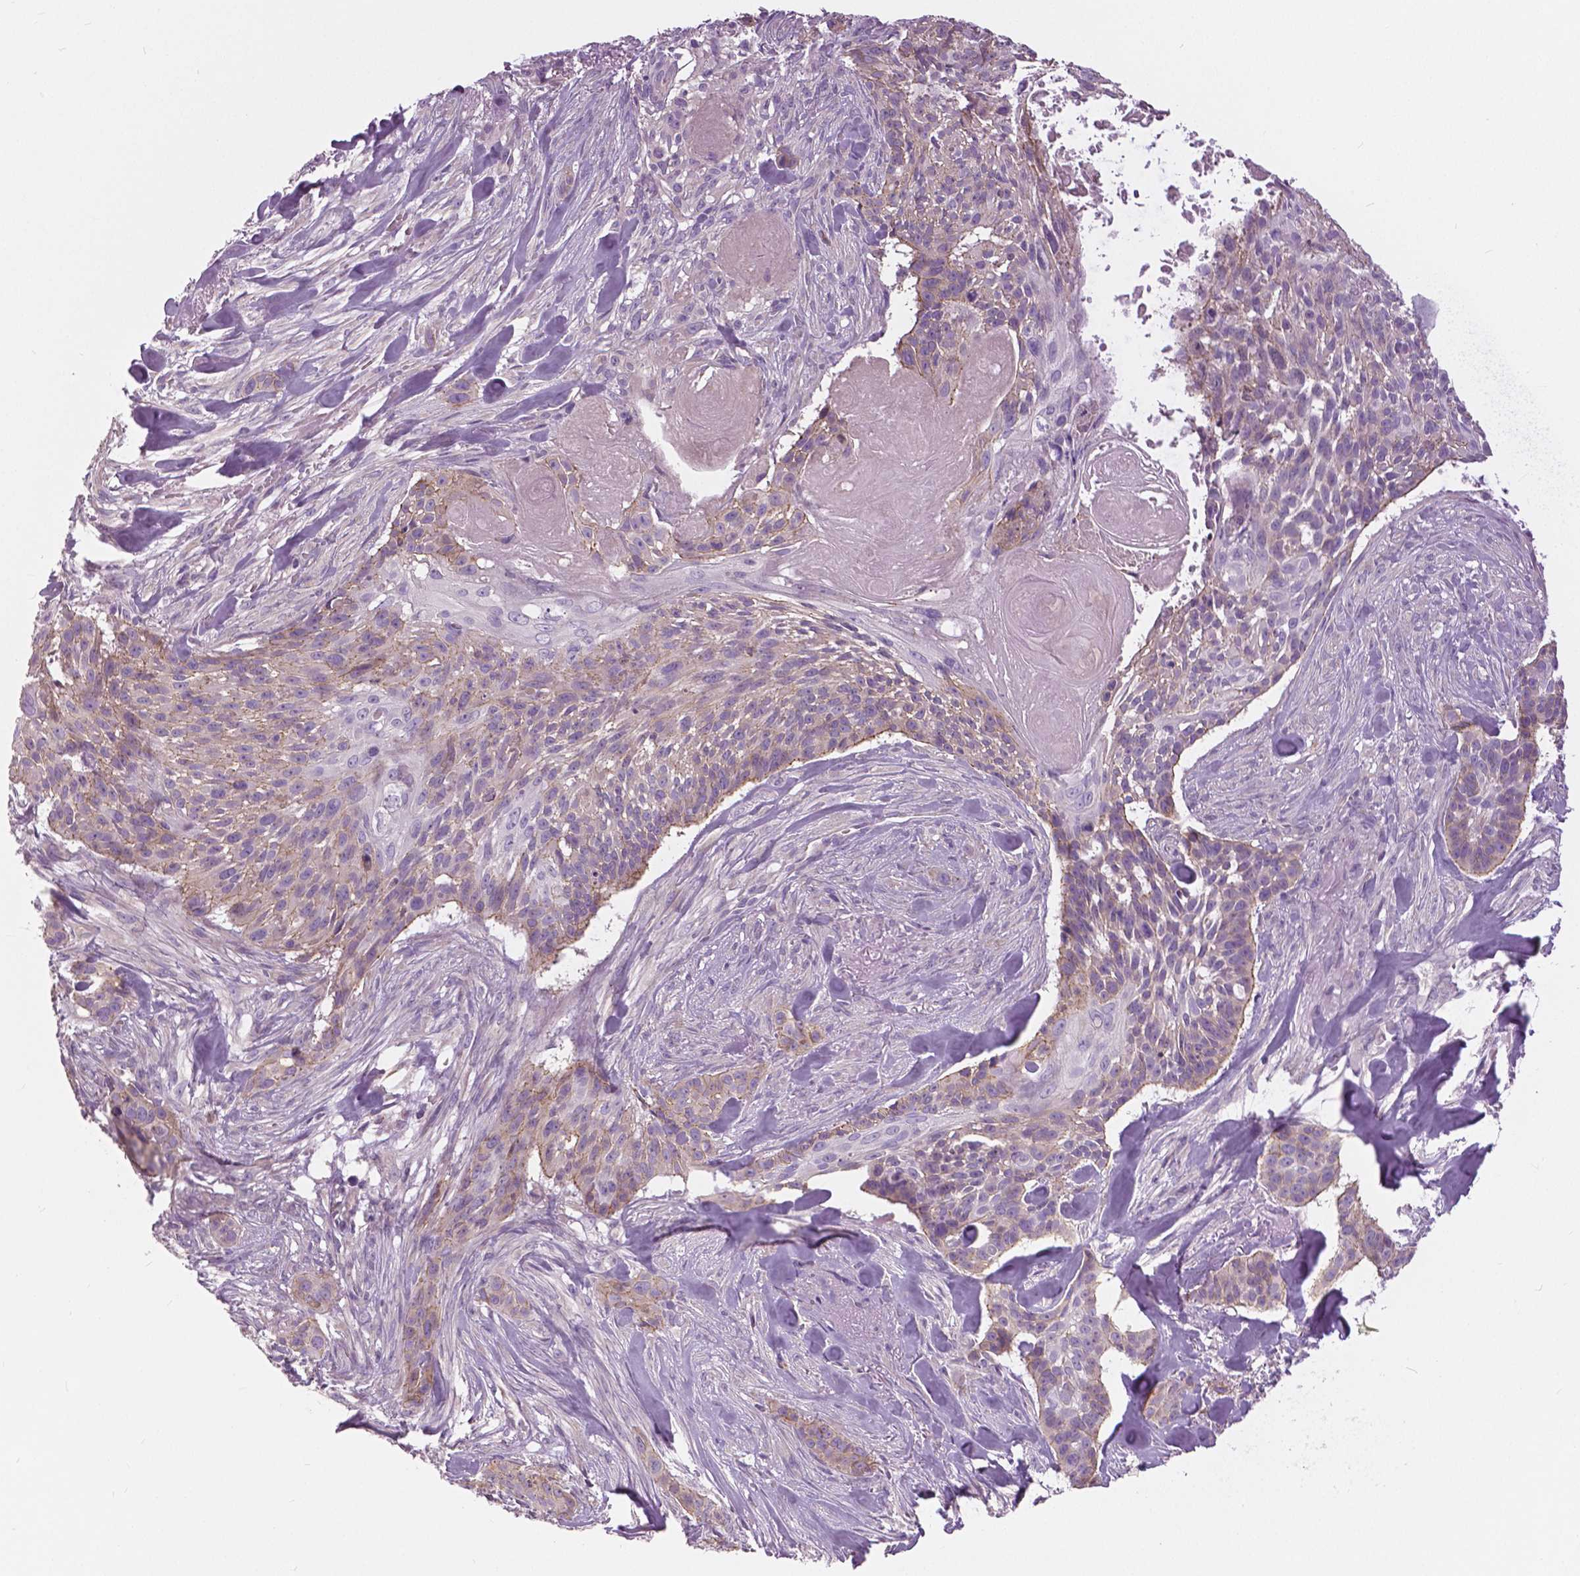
{"staining": {"intensity": "weak", "quantity": "<25%", "location": "cytoplasmic/membranous"}, "tissue": "skin cancer", "cell_type": "Tumor cells", "image_type": "cancer", "snomed": [{"axis": "morphology", "description": "Basal cell carcinoma"}, {"axis": "topography", "description": "Skin"}], "caption": "Immunohistochemistry photomicrograph of skin cancer (basal cell carcinoma) stained for a protein (brown), which exhibits no positivity in tumor cells. Brightfield microscopy of IHC stained with DAB (3,3'-diaminobenzidine) (brown) and hematoxylin (blue), captured at high magnification.", "gene": "SERPINI1", "patient": {"sex": "male", "age": 87}}